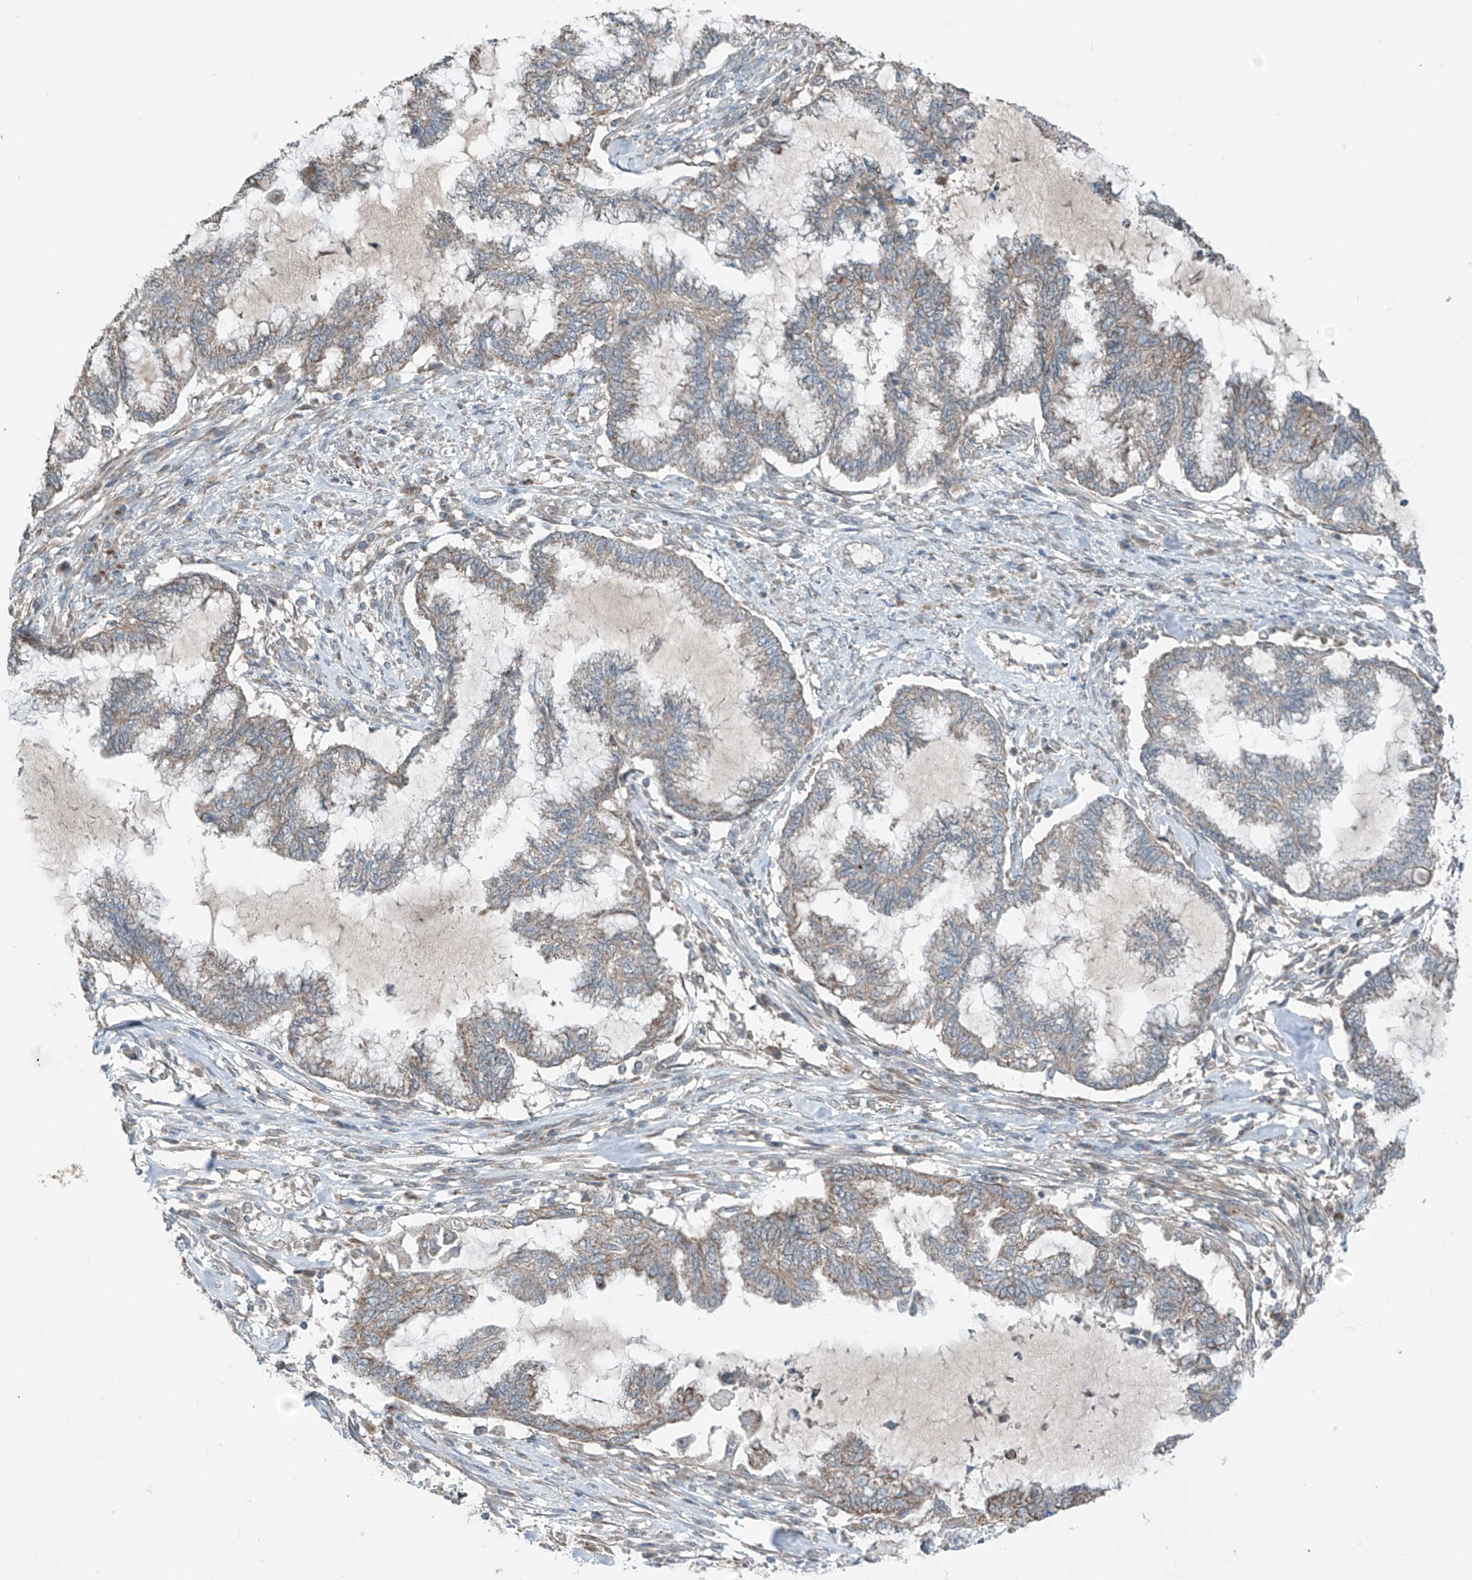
{"staining": {"intensity": "negative", "quantity": "none", "location": "none"}, "tissue": "endometrial cancer", "cell_type": "Tumor cells", "image_type": "cancer", "snomed": [{"axis": "morphology", "description": "Adenocarcinoma, NOS"}, {"axis": "topography", "description": "Endometrium"}], "caption": "Tumor cells show no significant expression in endometrial adenocarcinoma.", "gene": "SAMD3", "patient": {"sex": "female", "age": 86}}